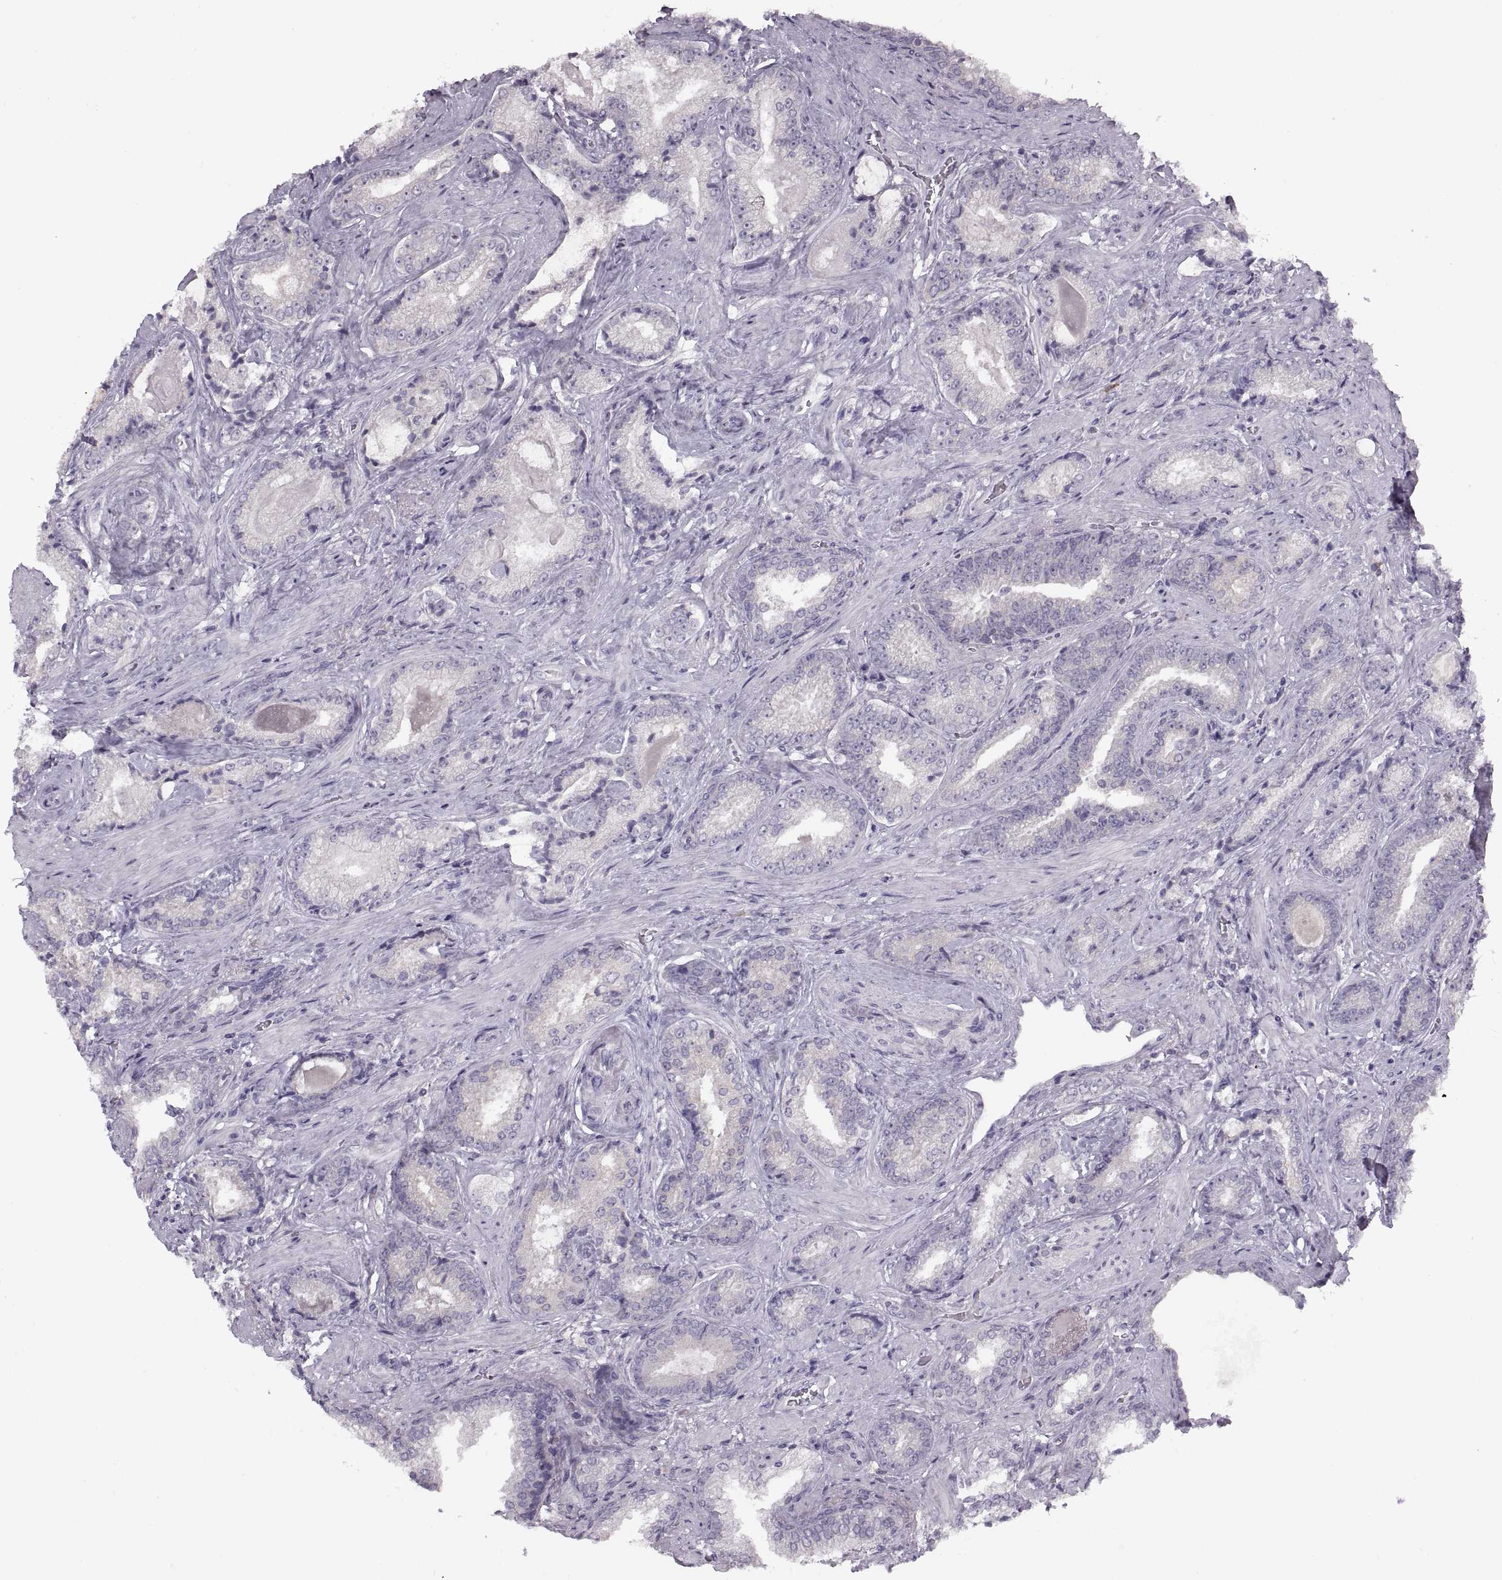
{"staining": {"intensity": "negative", "quantity": "none", "location": "none"}, "tissue": "prostate cancer", "cell_type": "Tumor cells", "image_type": "cancer", "snomed": [{"axis": "morphology", "description": "Adenocarcinoma, Low grade"}, {"axis": "topography", "description": "Prostate"}], "caption": "DAB immunohistochemical staining of prostate cancer (low-grade adenocarcinoma) displays no significant expression in tumor cells.", "gene": "H2AP", "patient": {"sex": "male", "age": 61}}